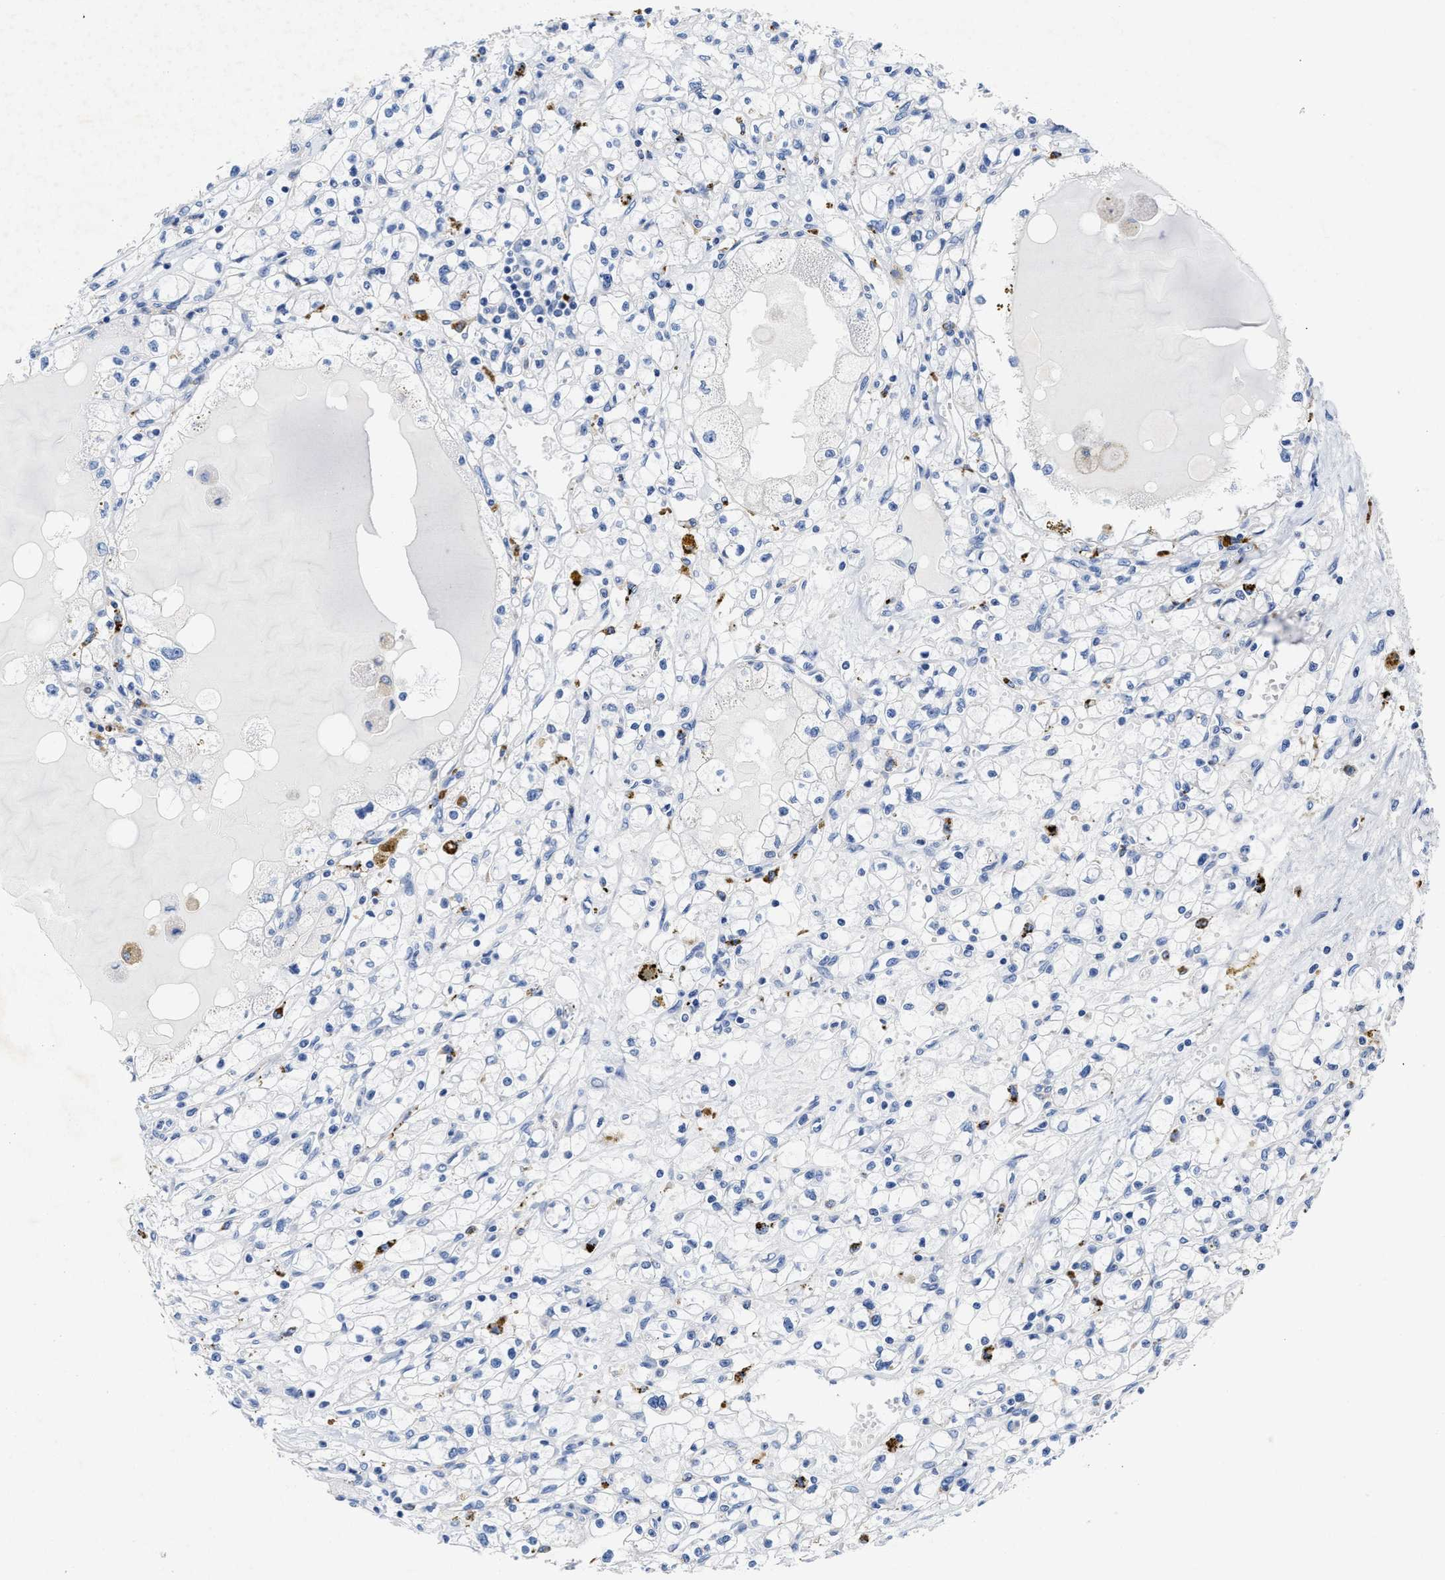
{"staining": {"intensity": "negative", "quantity": "none", "location": "none"}, "tissue": "renal cancer", "cell_type": "Tumor cells", "image_type": "cancer", "snomed": [{"axis": "morphology", "description": "Adenocarcinoma, NOS"}, {"axis": "topography", "description": "Kidney"}], "caption": "Immunohistochemical staining of human renal cancer (adenocarcinoma) reveals no significant positivity in tumor cells. The staining was performed using DAB to visualize the protein expression in brown, while the nuclei were stained in blue with hematoxylin (Magnification: 20x).", "gene": "TBRG4", "patient": {"sex": "male", "age": 56}}